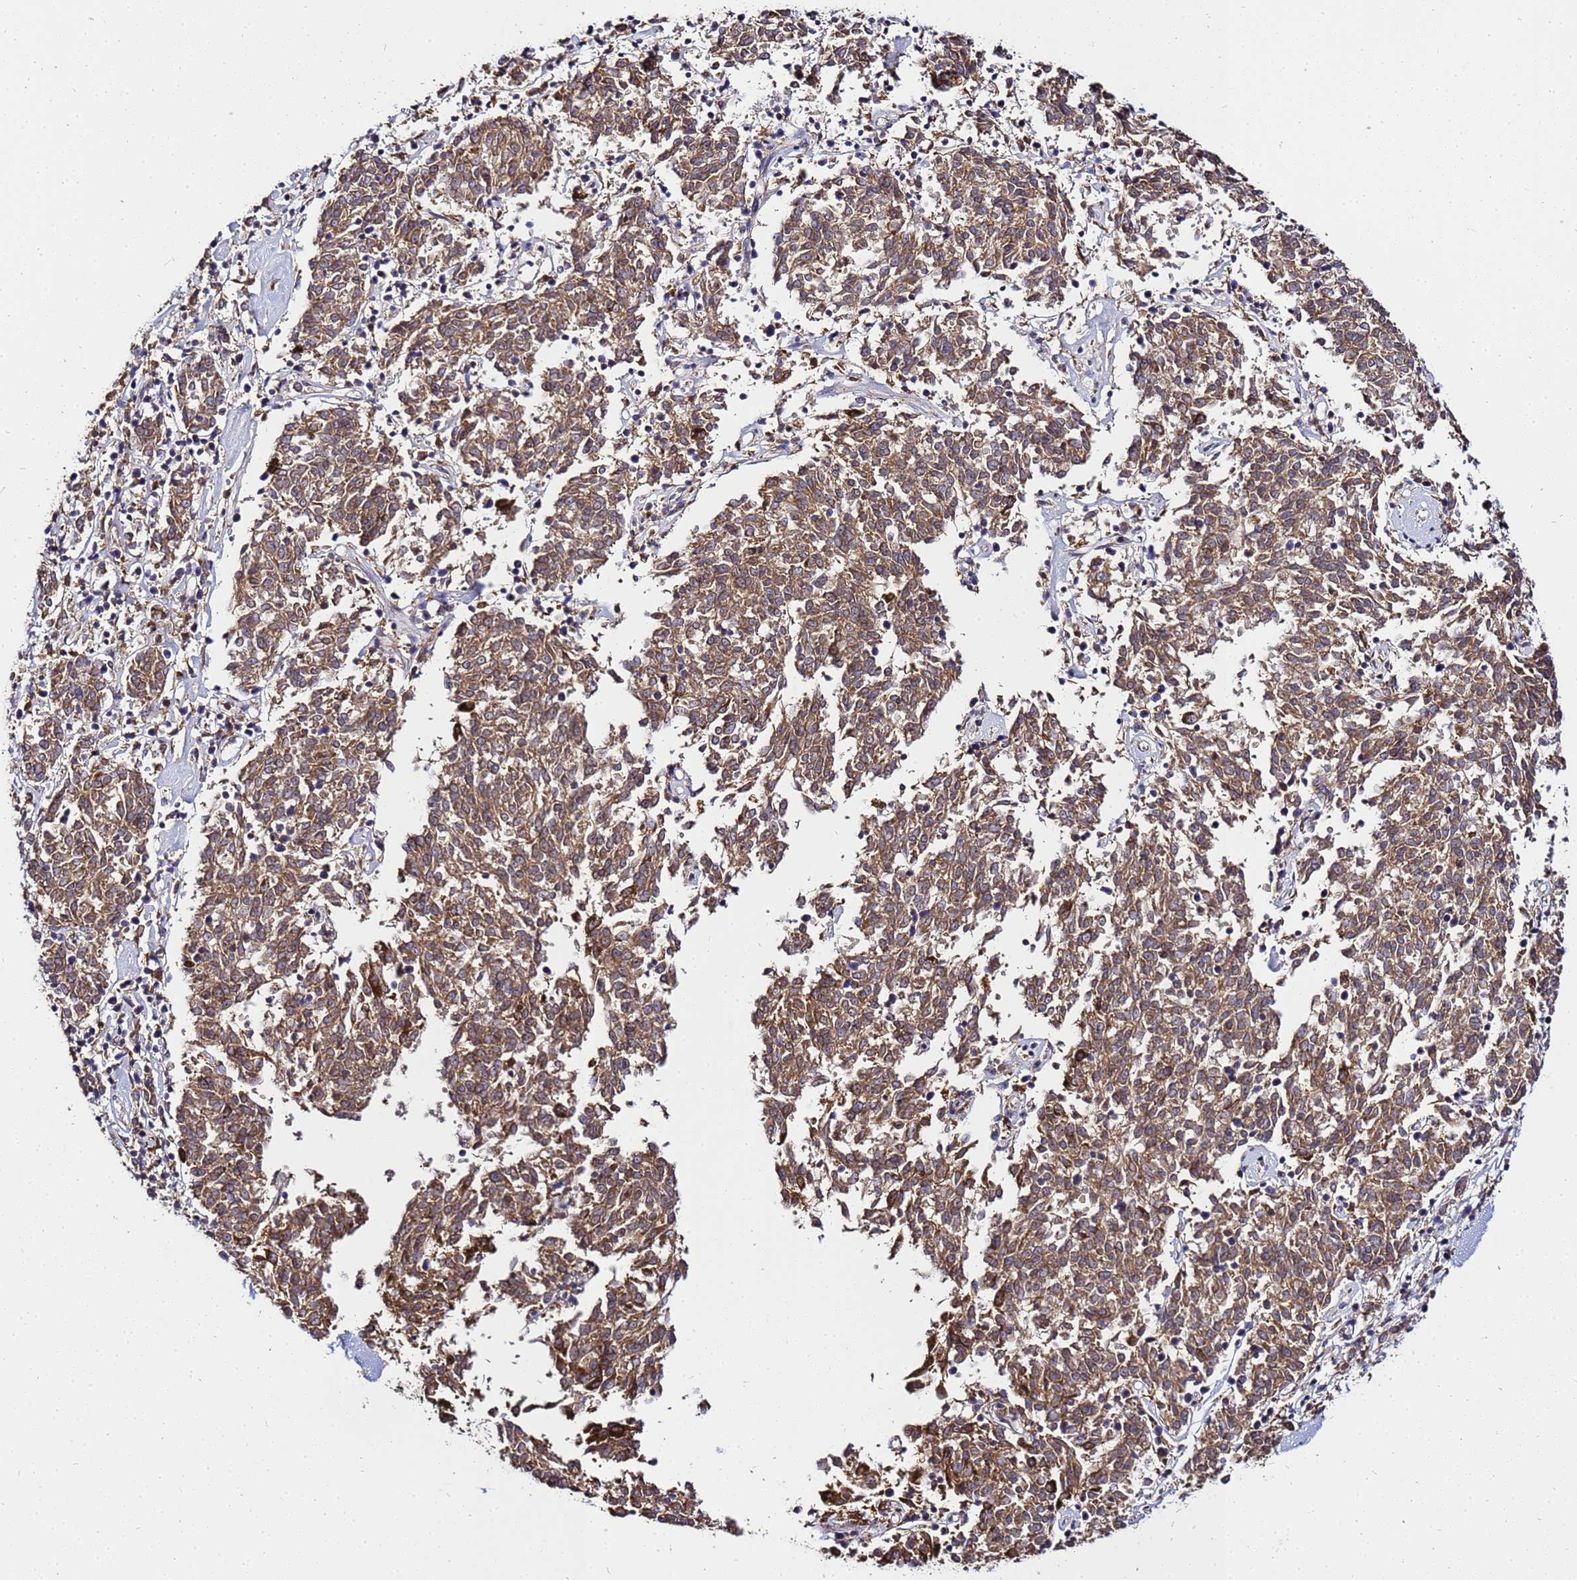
{"staining": {"intensity": "moderate", "quantity": ">75%", "location": "cytoplasmic/membranous"}, "tissue": "melanoma", "cell_type": "Tumor cells", "image_type": "cancer", "snomed": [{"axis": "morphology", "description": "Malignant melanoma, NOS"}, {"axis": "topography", "description": "Skin"}], "caption": "Melanoma was stained to show a protein in brown. There is medium levels of moderate cytoplasmic/membranous positivity in about >75% of tumor cells. (Brightfield microscopy of DAB IHC at high magnification).", "gene": "ADPGK", "patient": {"sex": "female", "age": 72}}